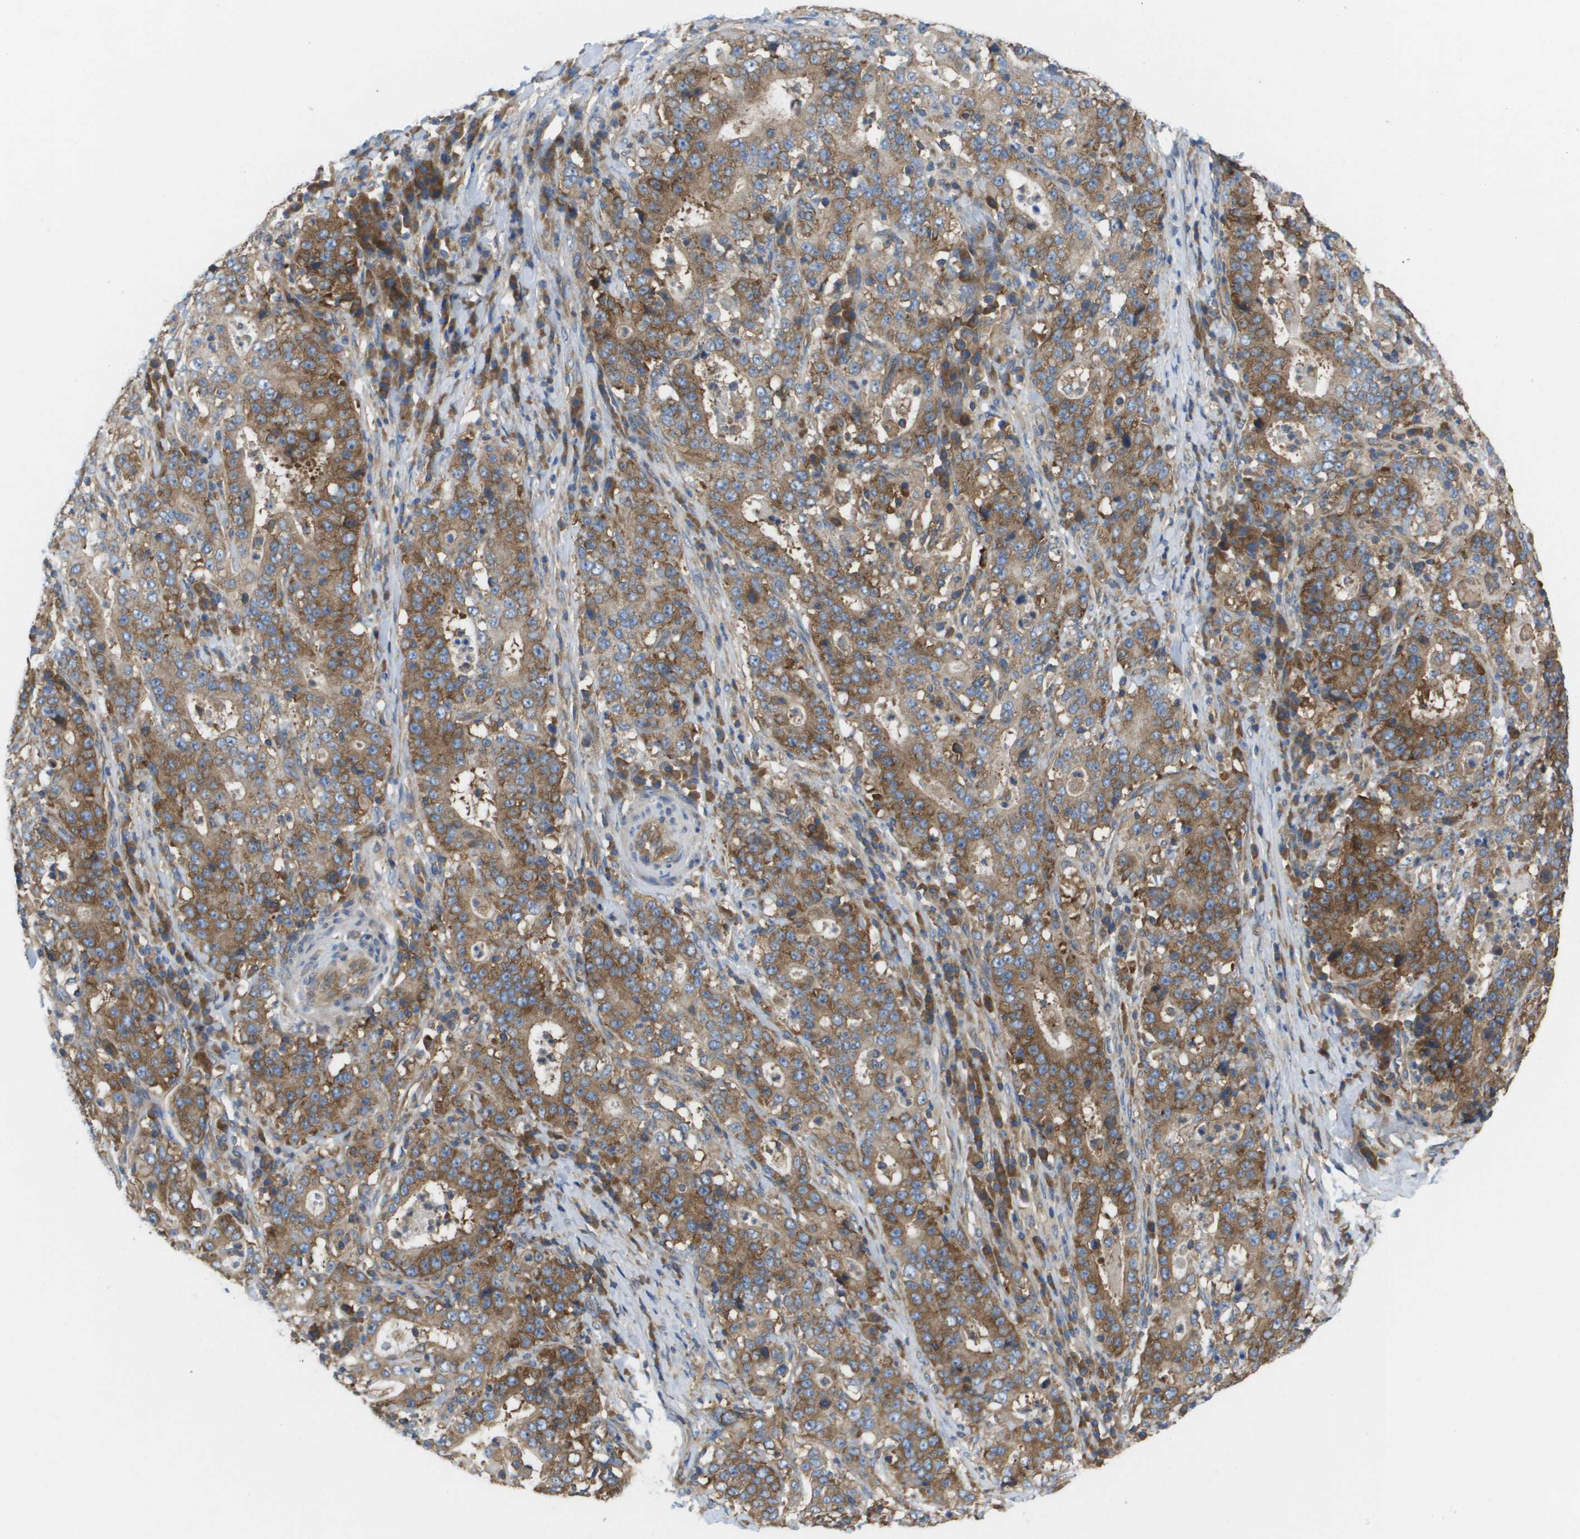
{"staining": {"intensity": "moderate", "quantity": "25%-75%", "location": "cytoplasmic/membranous"}, "tissue": "stomach cancer", "cell_type": "Tumor cells", "image_type": "cancer", "snomed": [{"axis": "morphology", "description": "Normal tissue, NOS"}, {"axis": "morphology", "description": "Adenocarcinoma, NOS"}, {"axis": "topography", "description": "Stomach, upper"}, {"axis": "topography", "description": "Stomach"}], "caption": "Moderate cytoplasmic/membranous expression for a protein is appreciated in about 25%-75% of tumor cells of adenocarcinoma (stomach) using immunohistochemistry.", "gene": "EIF4G2", "patient": {"sex": "male", "age": 59}}